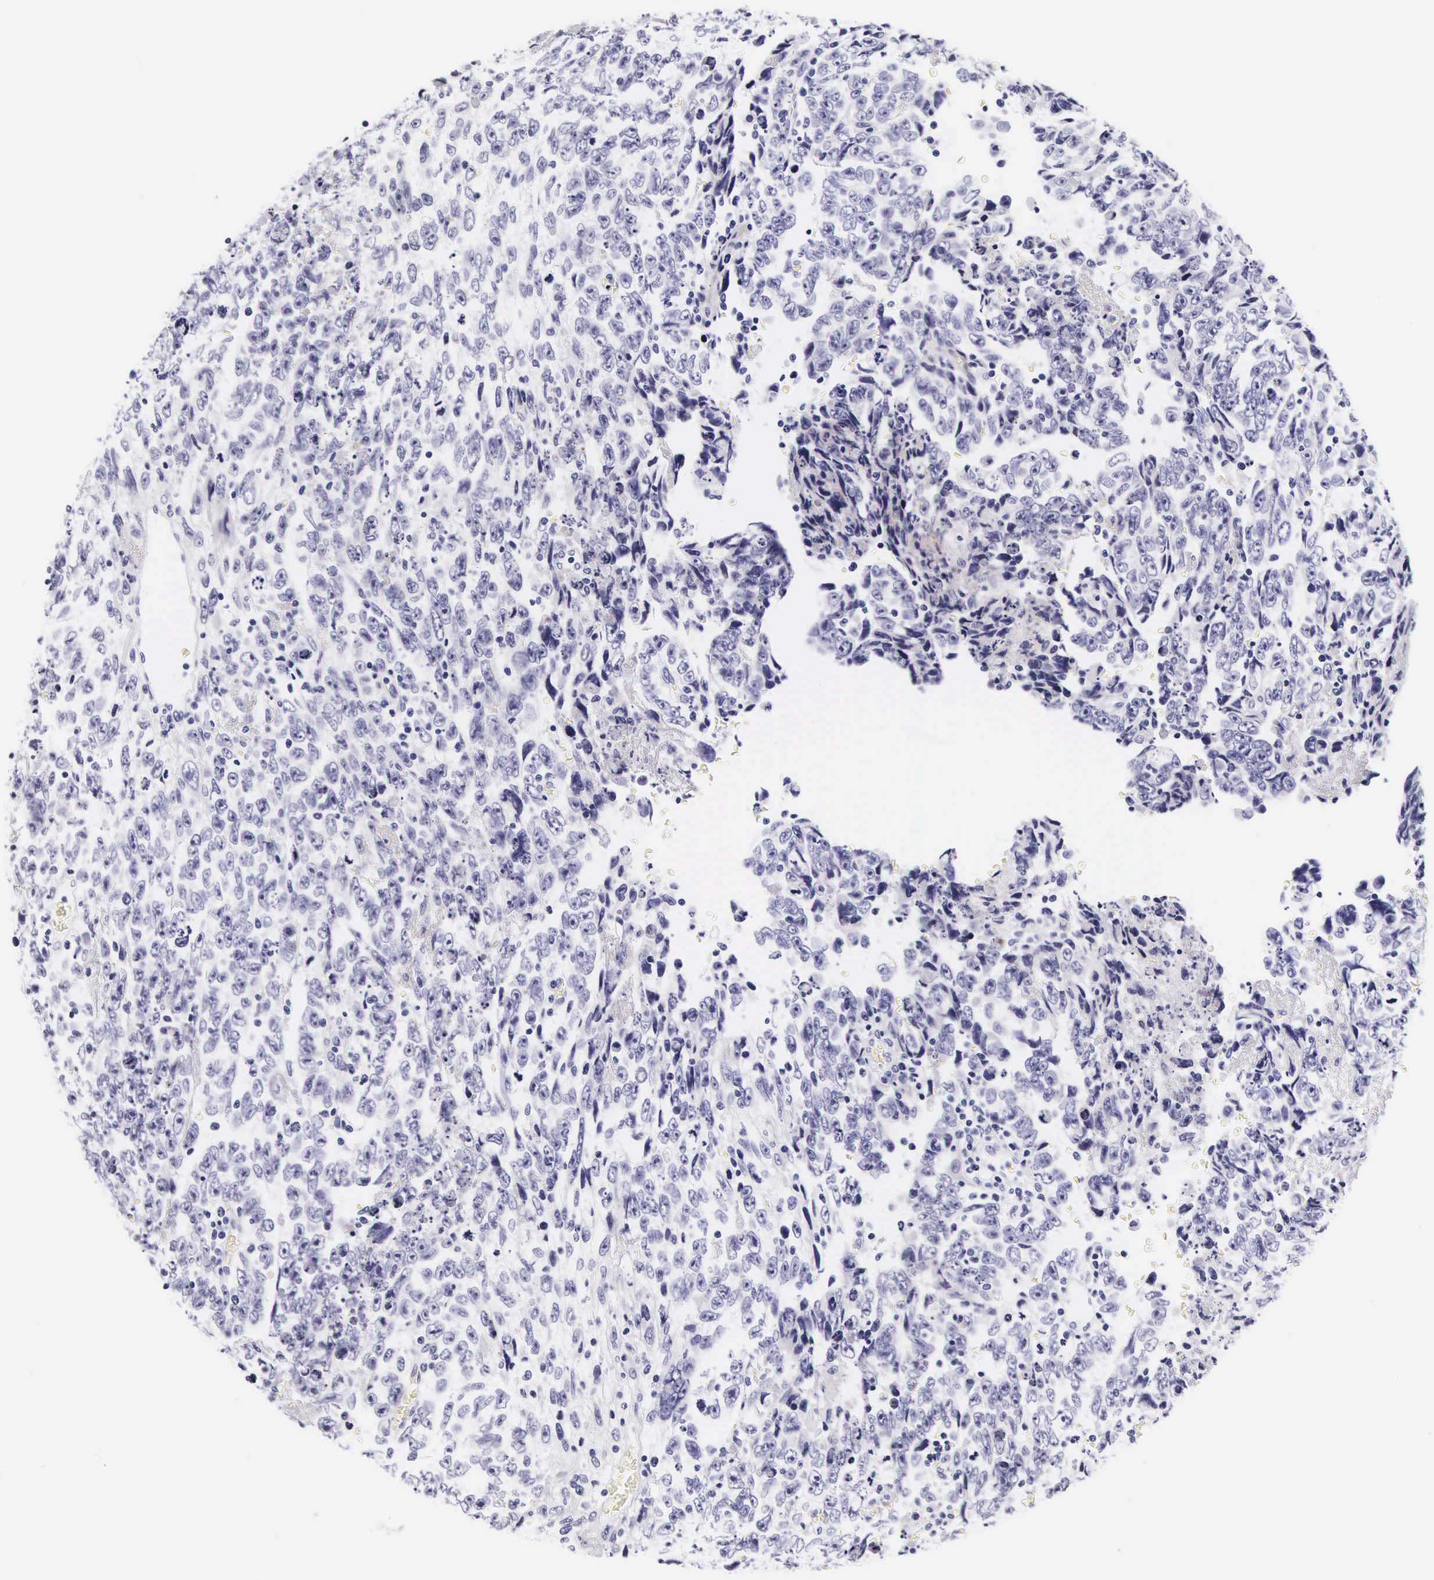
{"staining": {"intensity": "negative", "quantity": "none", "location": "none"}, "tissue": "testis cancer", "cell_type": "Tumor cells", "image_type": "cancer", "snomed": [{"axis": "morphology", "description": "Carcinoma, Embryonal, NOS"}, {"axis": "topography", "description": "Testis"}], "caption": "The photomicrograph shows no significant positivity in tumor cells of testis embryonal carcinoma.", "gene": "UPRT", "patient": {"sex": "male", "age": 28}}